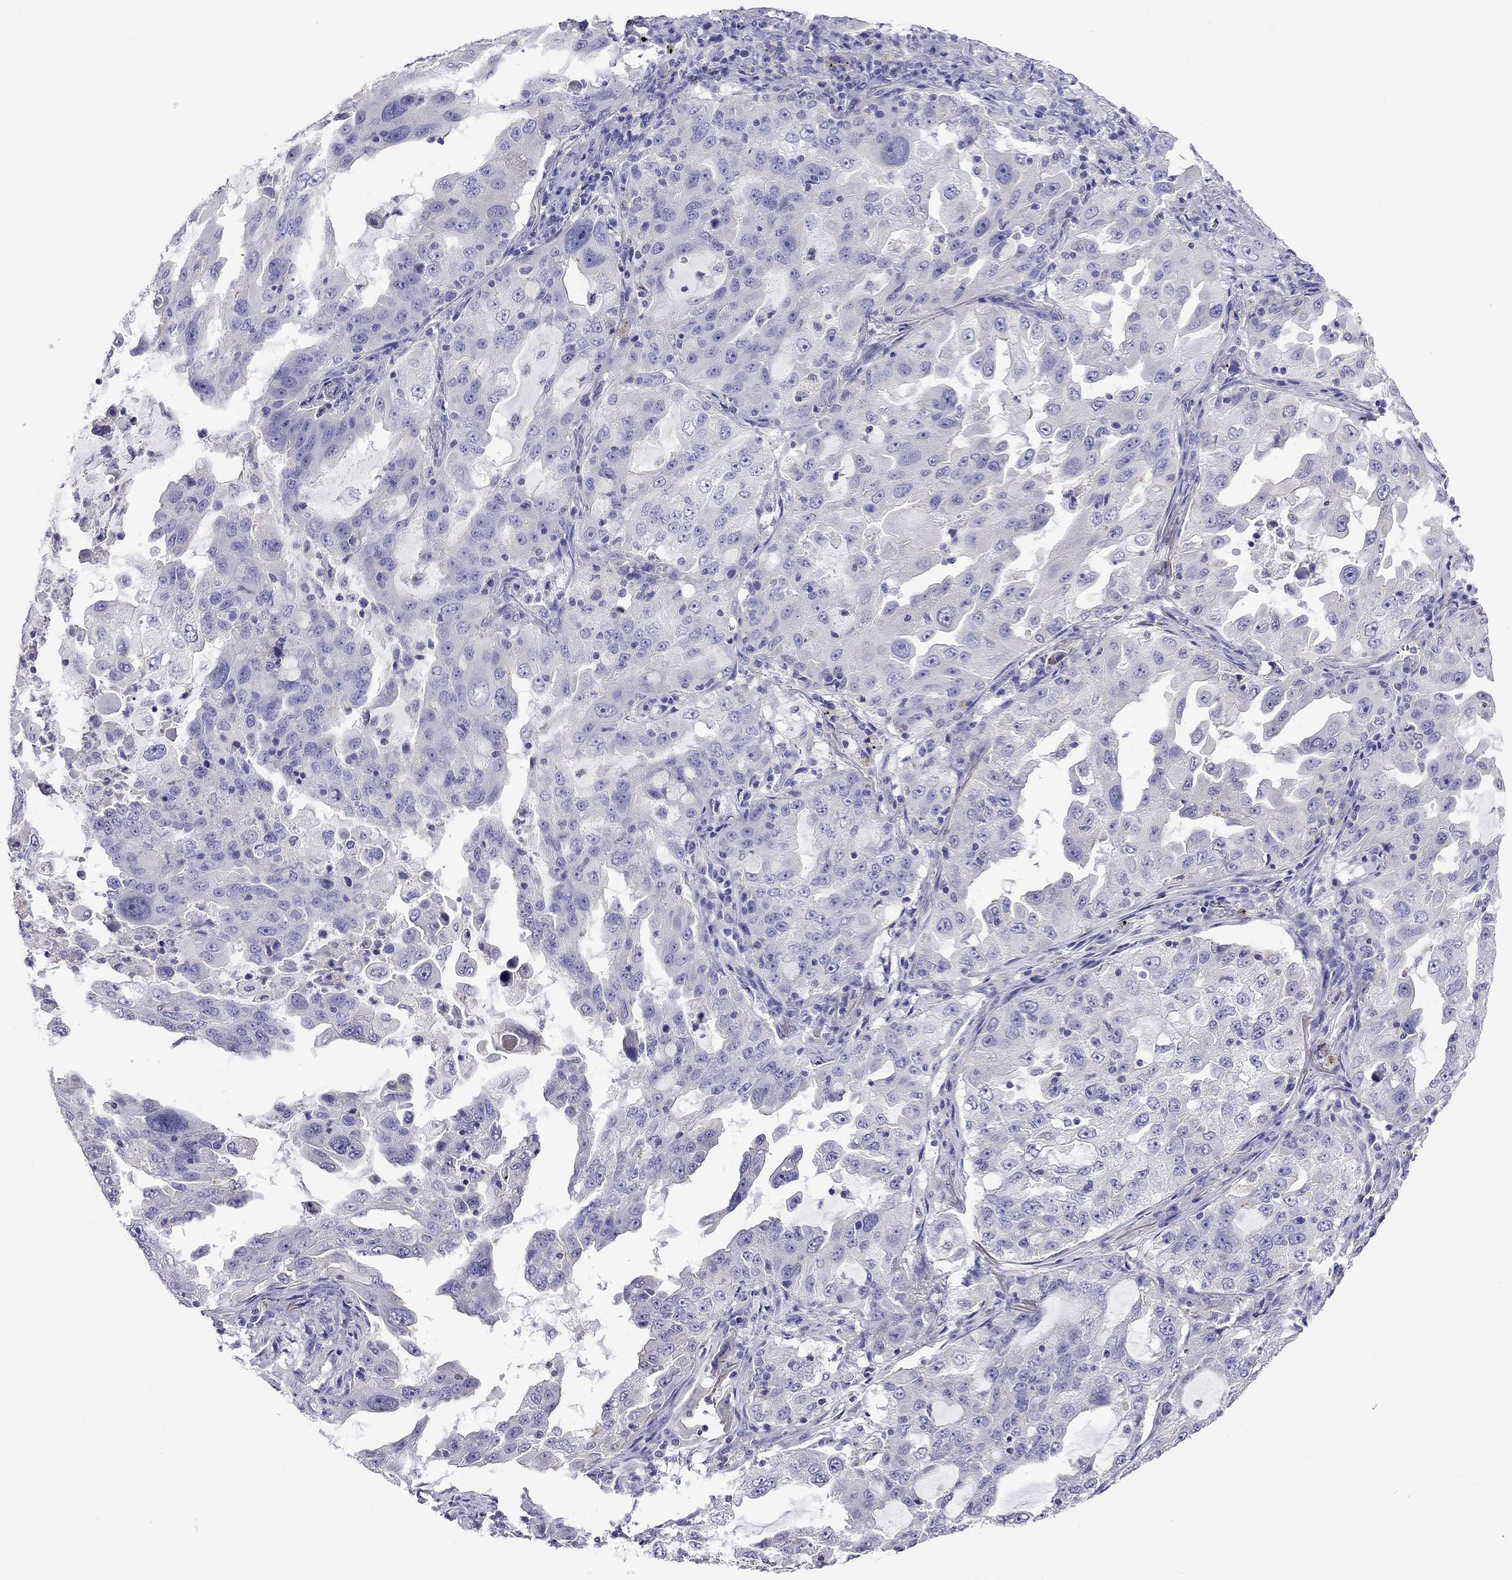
{"staining": {"intensity": "negative", "quantity": "none", "location": "none"}, "tissue": "lung cancer", "cell_type": "Tumor cells", "image_type": "cancer", "snomed": [{"axis": "morphology", "description": "Adenocarcinoma, NOS"}, {"axis": "topography", "description": "Lung"}], "caption": "Lung cancer (adenocarcinoma) stained for a protein using immunohistochemistry (IHC) shows no expression tumor cells.", "gene": "STAR", "patient": {"sex": "female", "age": 61}}